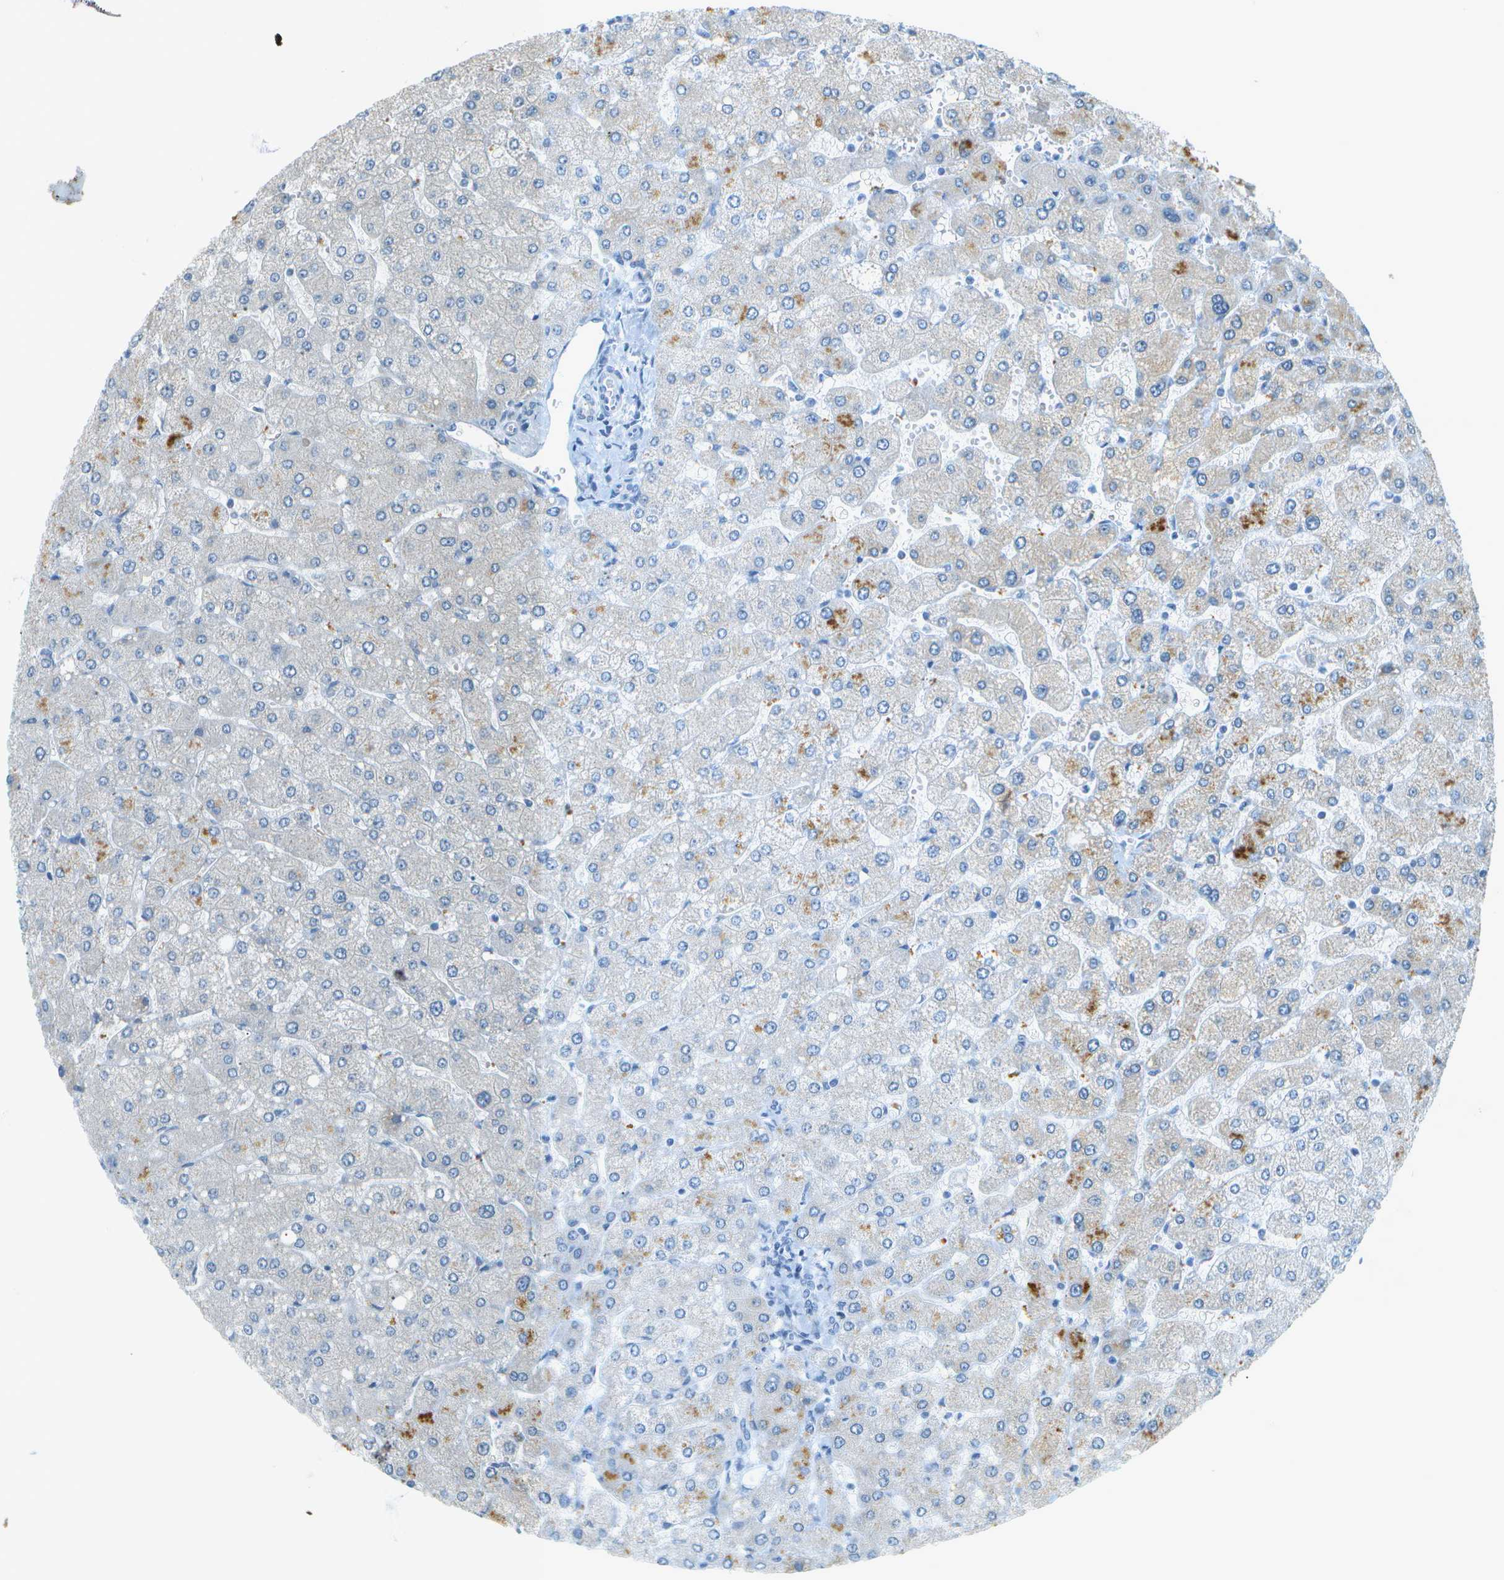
{"staining": {"intensity": "negative", "quantity": "none", "location": "none"}, "tissue": "liver", "cell_type": "Cholangiocytes", "image_type": "normal", "snomed": [{"axis": "morphology", "description": "Normal tissue, NOS"}, {"axis": "topography", "description": "Liver"}], "caption": "The photomicrograph demonstrates no staining of cholangiocytes in normal liver.", "gene": "SMYD5", "patient": {"sex": "male", "age": 55}}